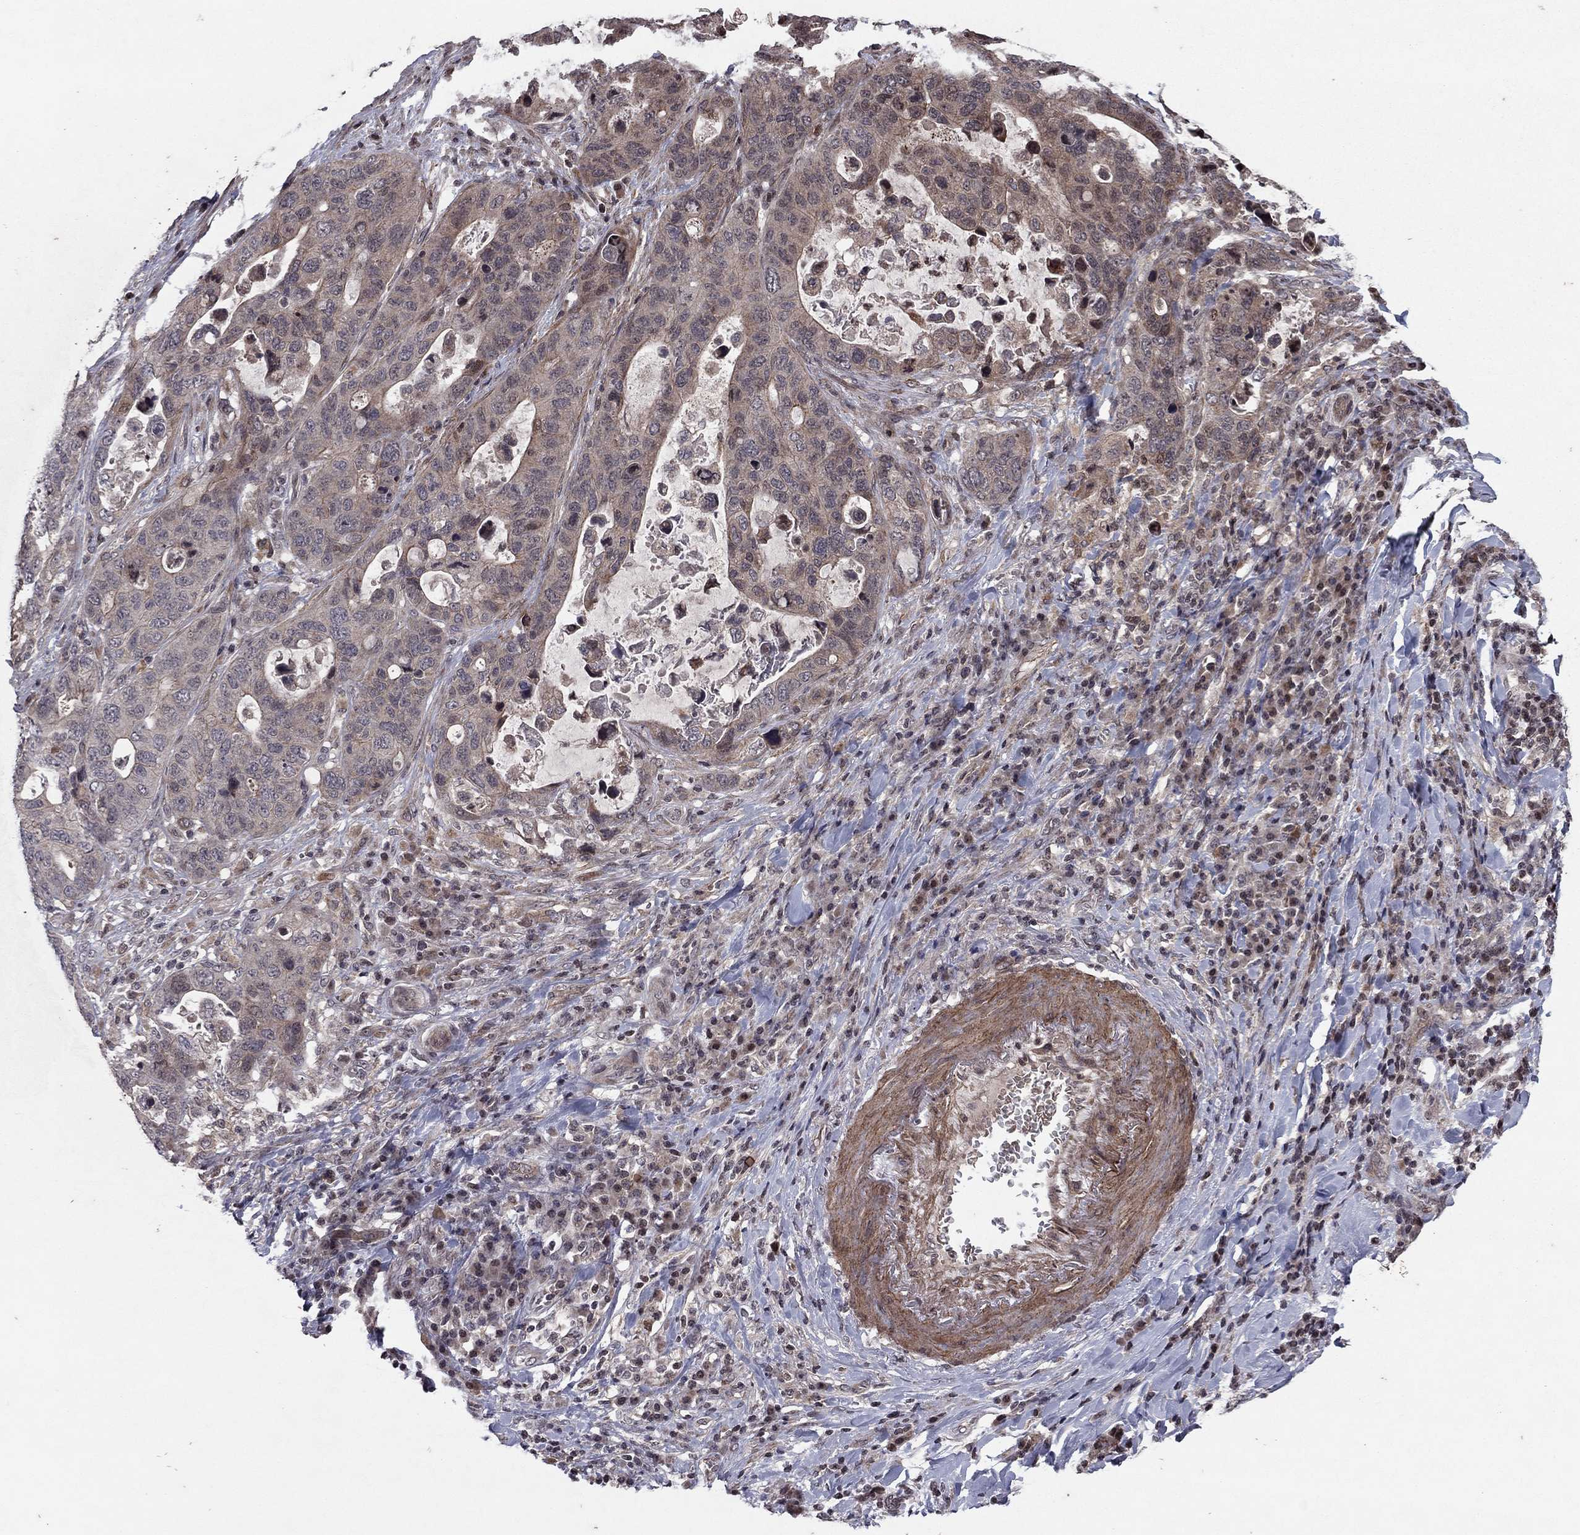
{"staining": {"intensity": "weak", "quantity": "<25%", "location": "cytoplasmic/membranous"}, "tissue": "stomach cancer", "cell_type": "Tumor cells", "image_type": "cancer", "snomed": [{"axis": "morphology", "description": "Adenocarcinoma, NOS"}, {"axis": "topography", "description": "Stomach"}], "caption": "Micrograph shows no protein expression in tumor cells of stomach cancer tissue.", "gene": "SORBS1", "patient": {"sex": "male", "age": 54}}